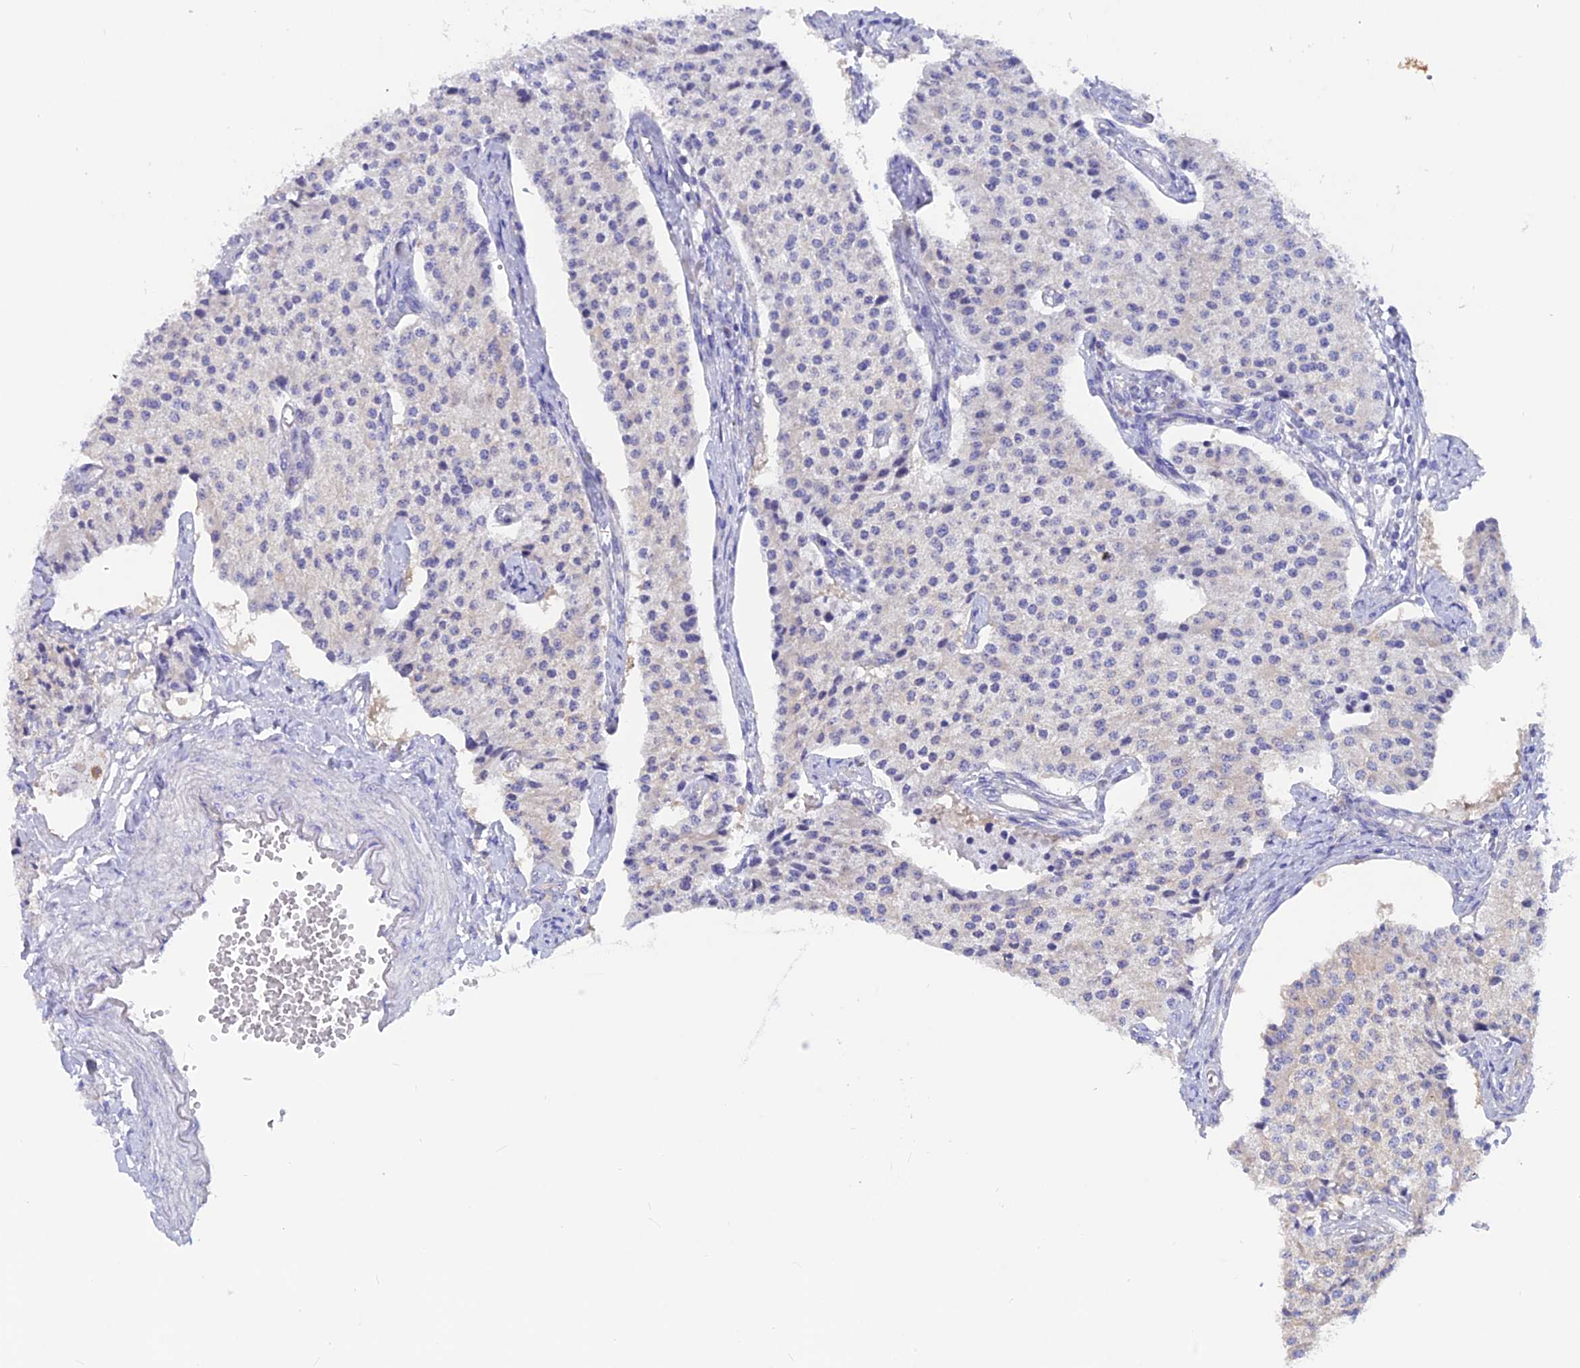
{"staining": {"intensity": "negative", "quantity": "none", "location": "none"}, "tissue": "carcinoid", "cell_type": "Tumor cells", "image_type": "cancer", "snomed": [{"axis": "morphology", "description": "Carcinoid, malignant, NOS"}, {"axis": "topography", "description": "Colon"}], "caption": "Immunohistochemistry (IHC) of carcinoid displays no positivity in tumor cells.", "gene": "LZTFL1", "patient": {"sex": "female", "age": 52}}